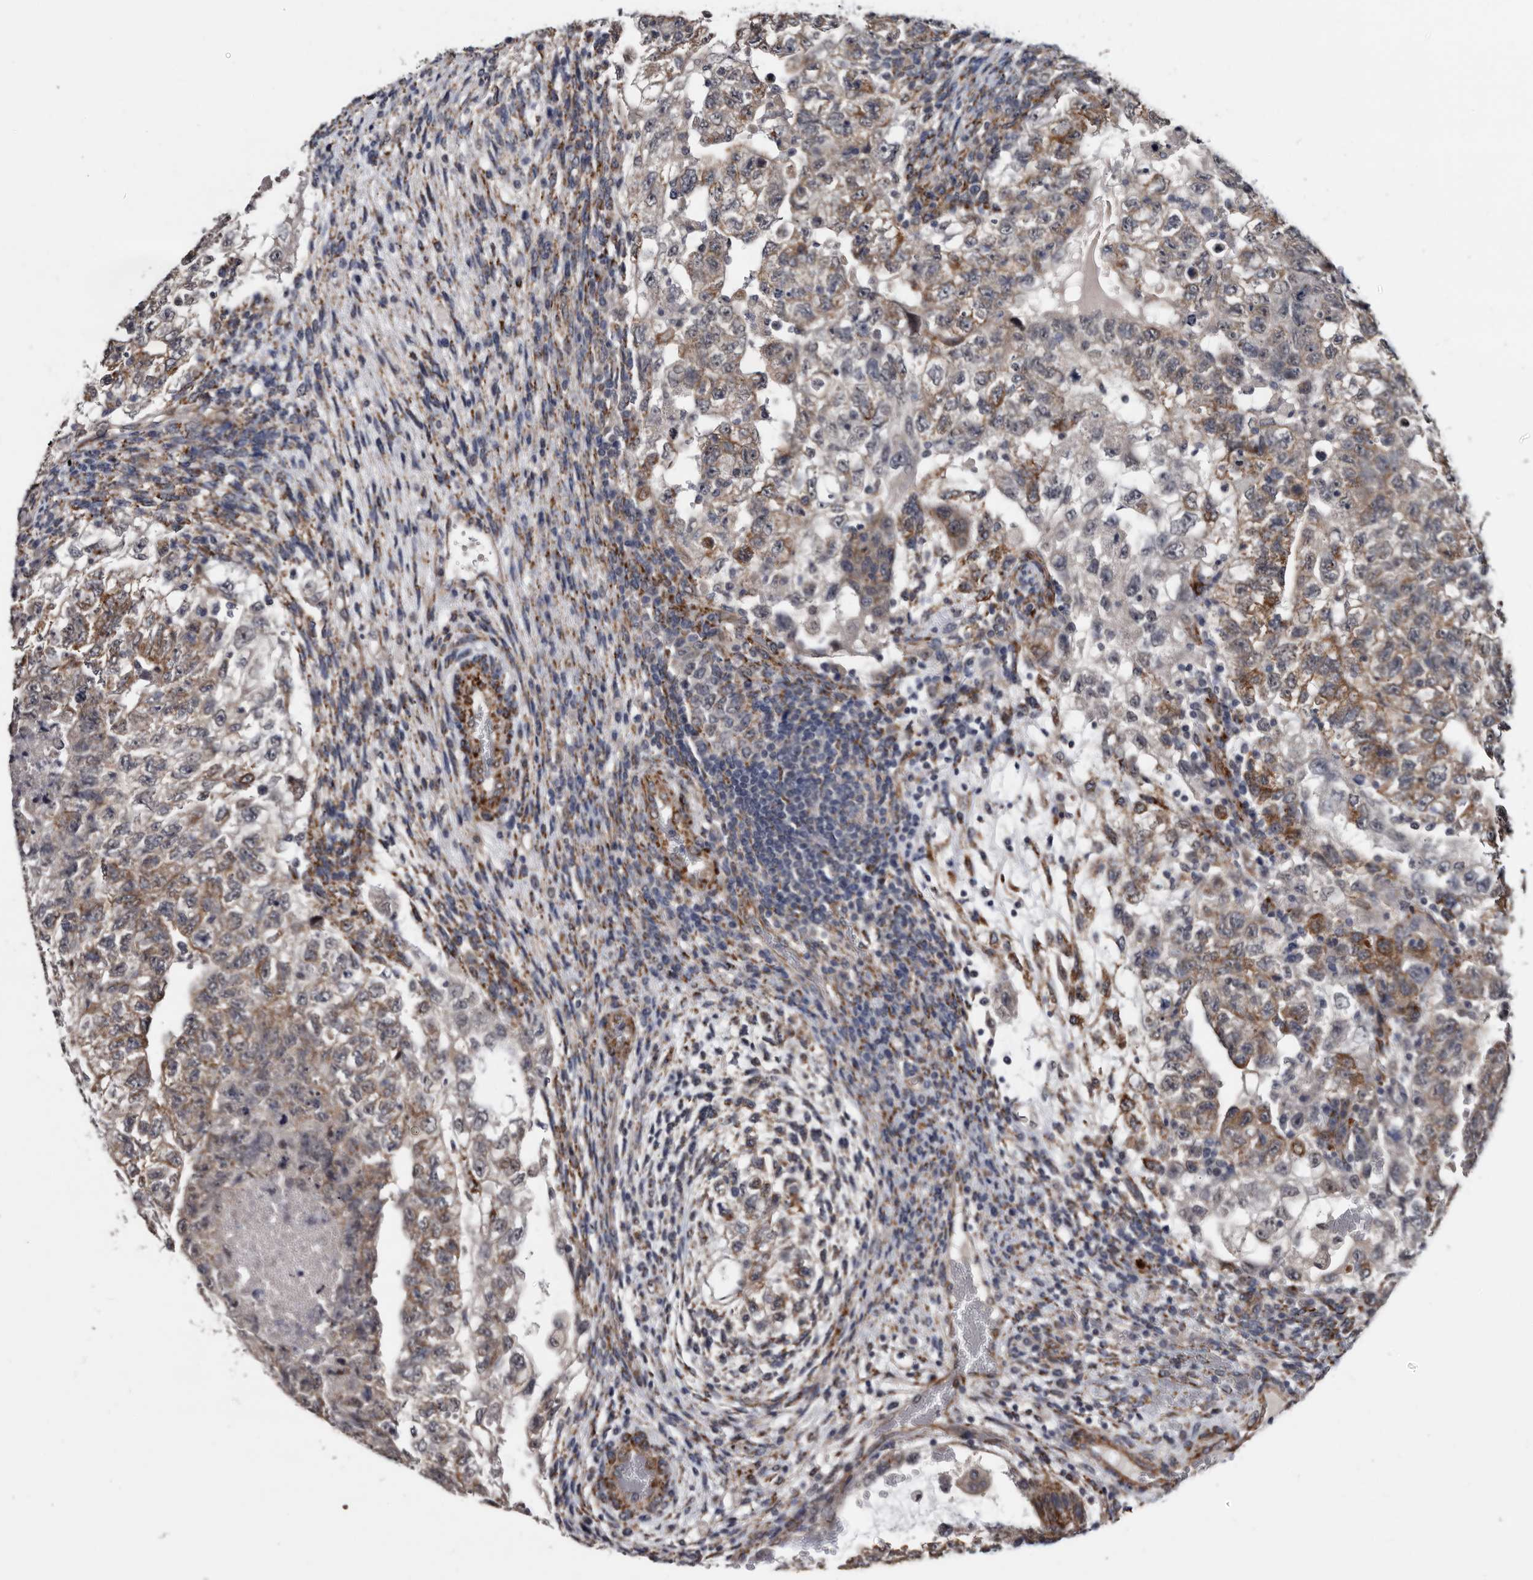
{"staining": {"intensity": "moderate", "quantity": "25%-75%", "location": "cytoplasmic/membranous"}, "tissue": "testis cancer", "cell_type": "Tumor cells", "image_type": "cancer", "snomed": [{"axis": "morphology", "description": "Carcinoma, Embryonal, NOS"}, {"axis": "topography", "description": "Testis"}], "caption": "Human testis cancer stained with a protein marker demonstrates moderate staining in tumor cells.", "gene": "ARMCX2", "patient": {"sex": "male", "age": 36}}